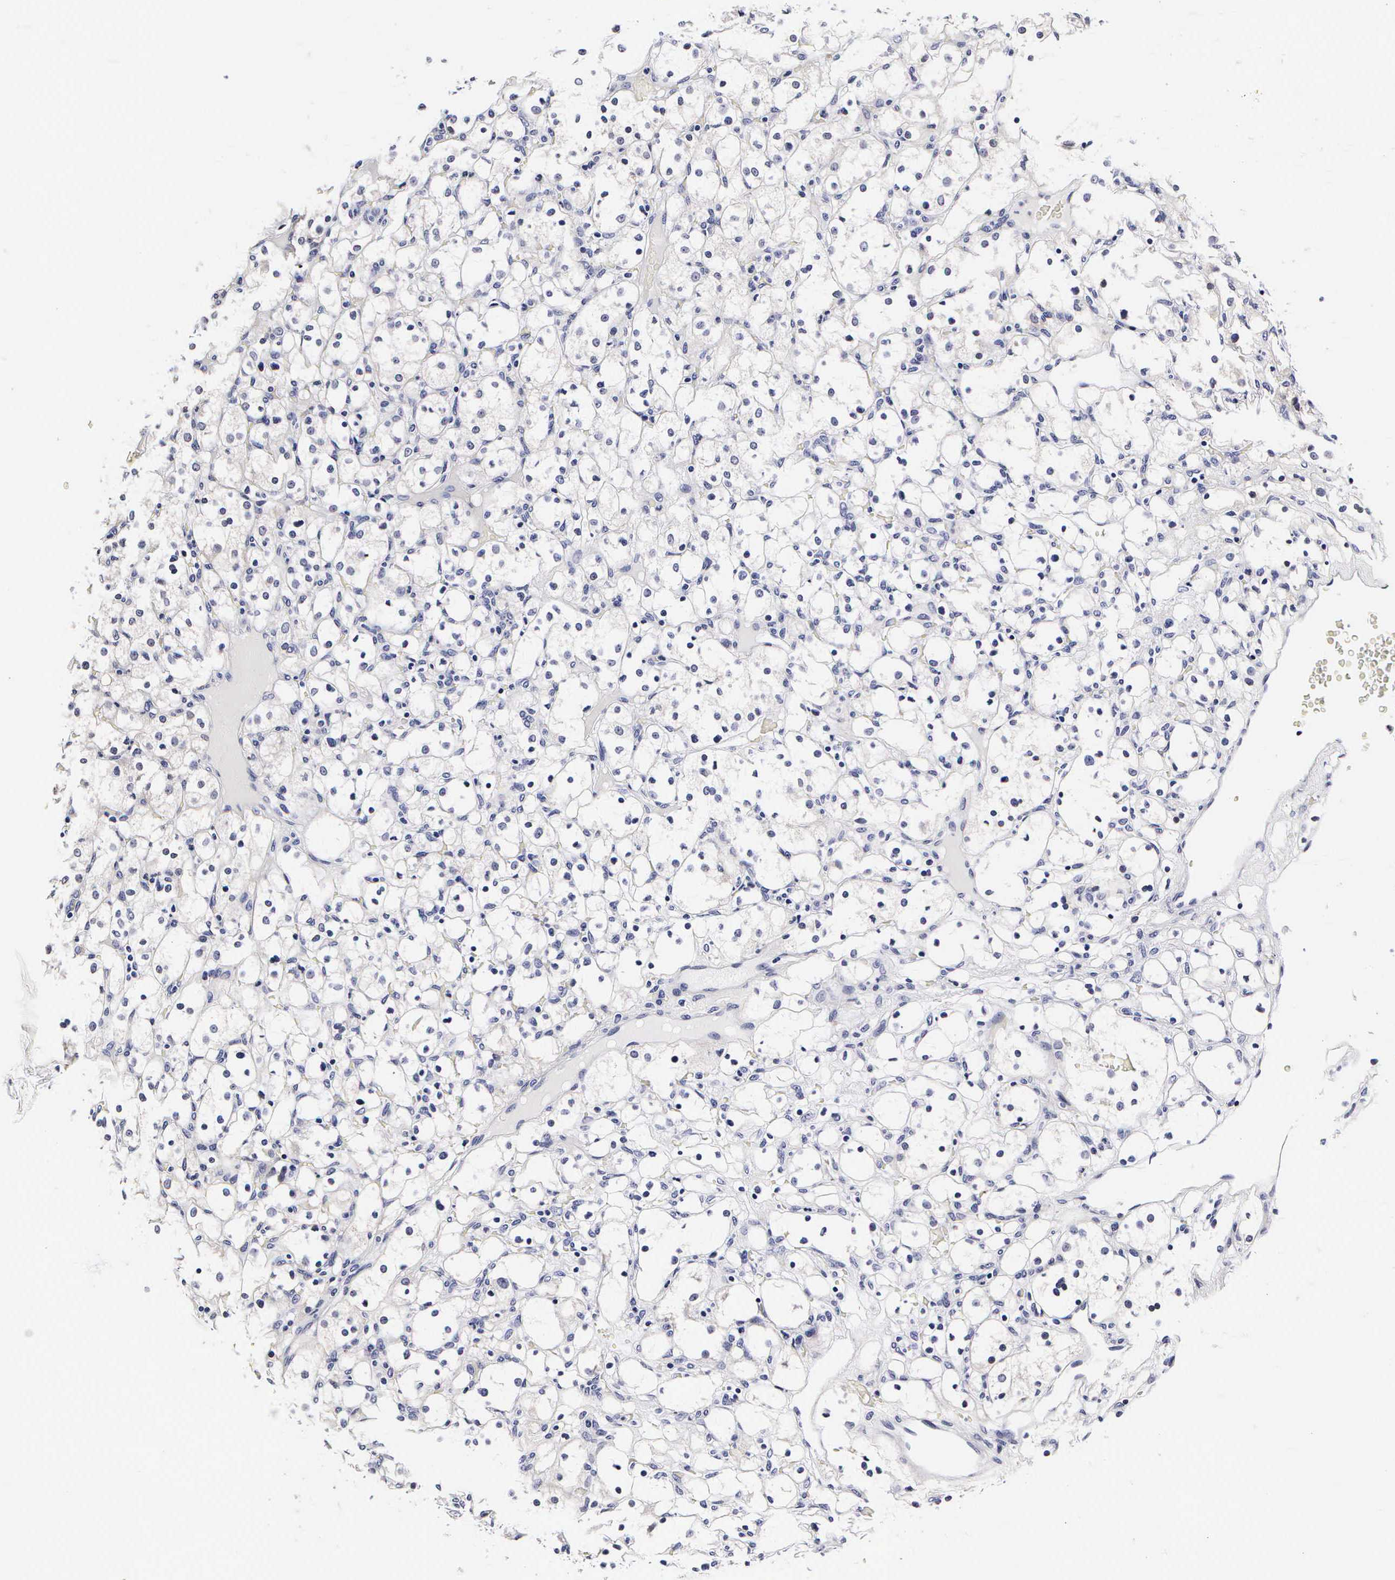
{"staining": {"intensity": "negative", "quantity": "none", "location": "none"}, "tissue": "renal cancer", "cell_type": "Tumor cells", "image_type": "cancer", "snomed": [{"axis": "morphology", "description": "Adenocarcinoma, NOS"}, {"axis": "topography", "description": "Kidney"}], "caption": "This is a micrograph of IHC staining of renal cancer (adenocarcinoma), which shows no staining in tumor cells.", "gene": "RNASE6", "patient": {"sex": "female", "age": 83}}